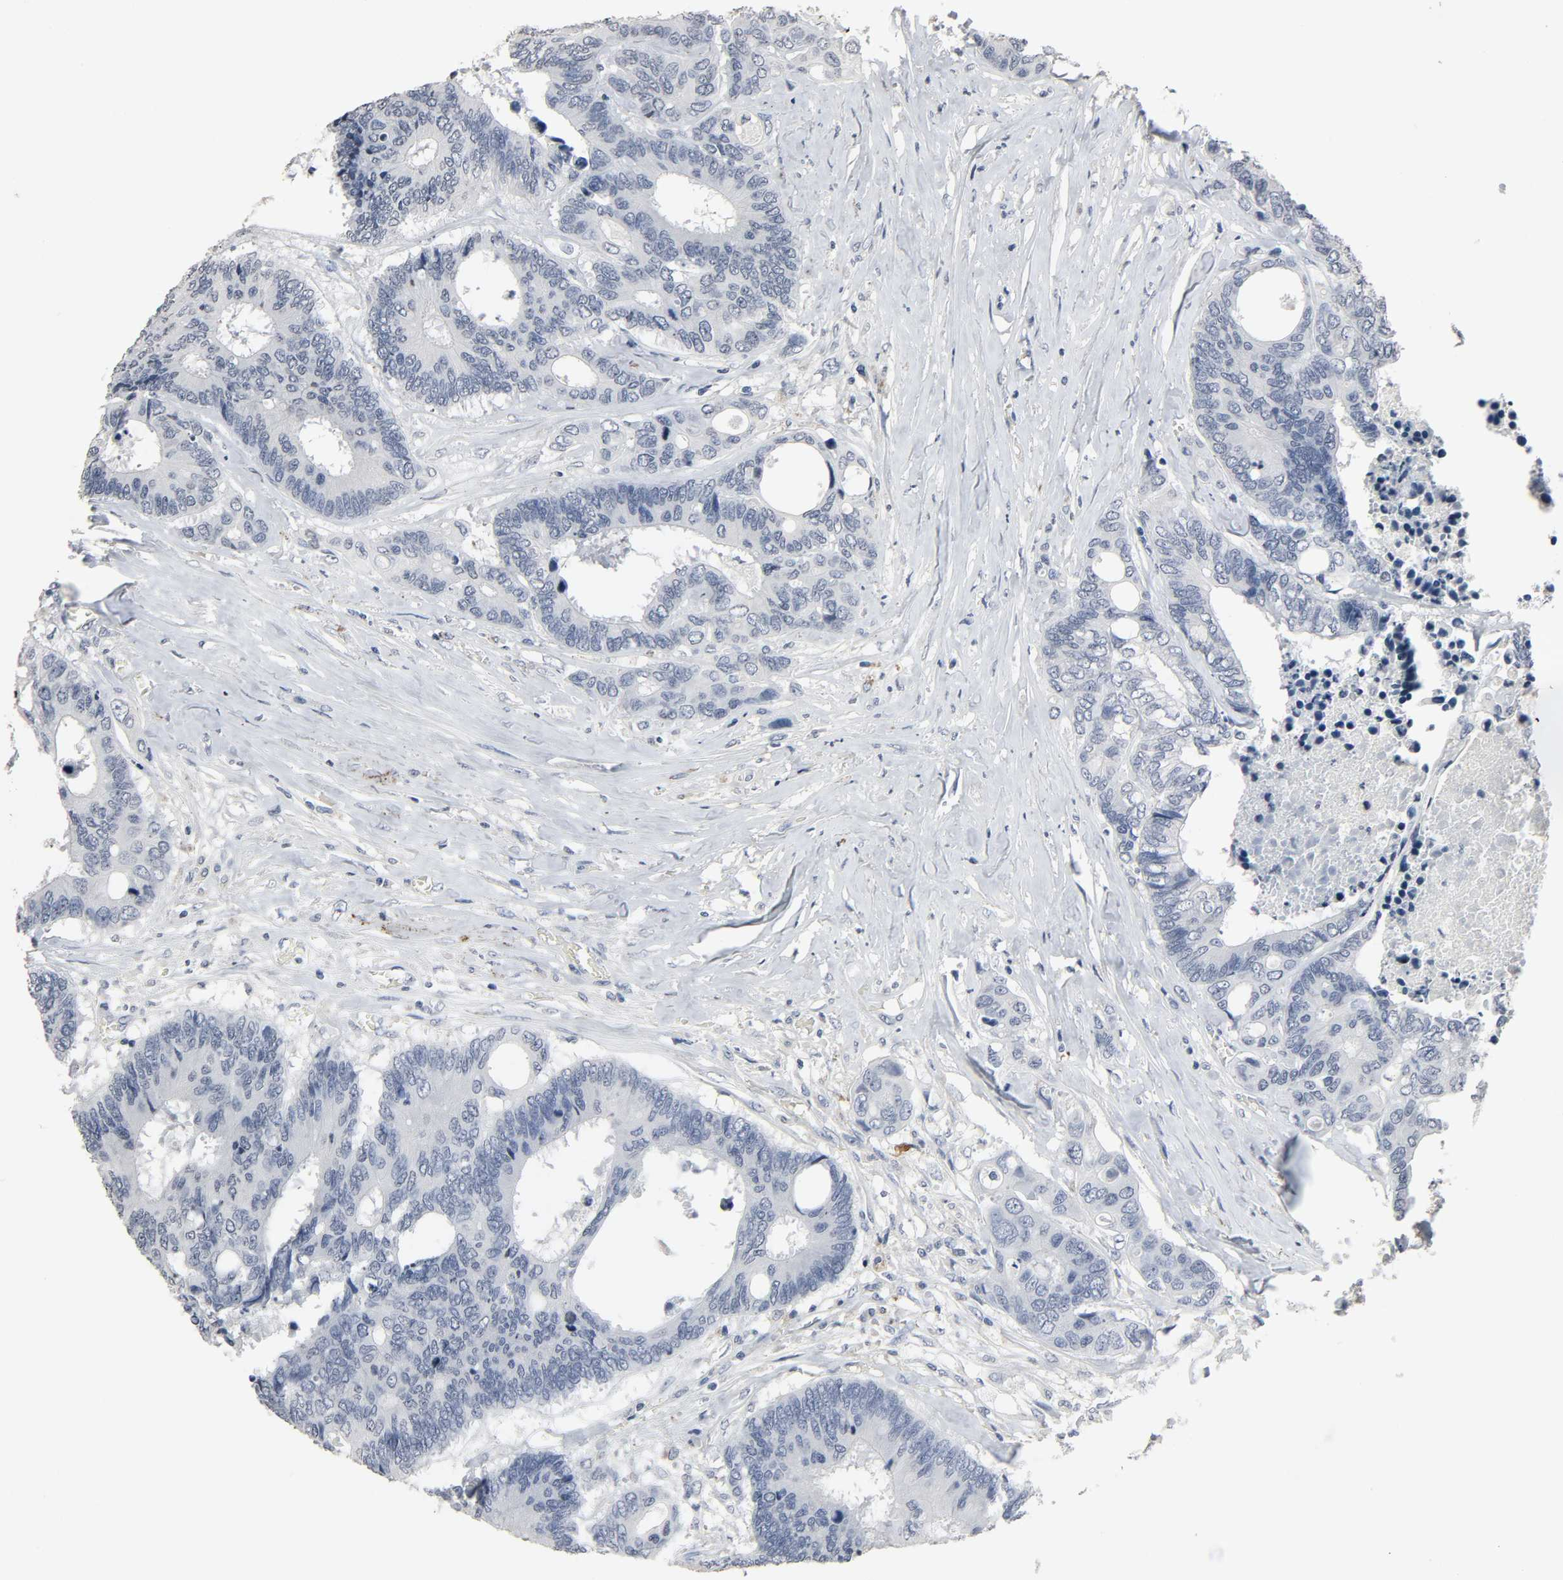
{"staining": {"intensity": "negative", "quantity": "none", "location": "none"}, "tissue": "colorectal cancer", "cell_type": "Tumor cells", "image_type": "cancer", "snomed": [{"axis": "morphology", "description": "Adenocarcinoma, NOS"}, {"axis": "topography", "description": "Rectum"}], "caption": "Immunohistochemical staining of human colorectal adenocarcinoma reveals no significant positivity in tumor cells. (Stains: DAB (3,3'-diaminobenzidine) immunohistochemistry (IHC) with hematoxylin counter stain, Microscopy: brightfield microscopy at high magnification).", "gene": "FBLN5", "patient": {"sex": "male", "age": 55}}